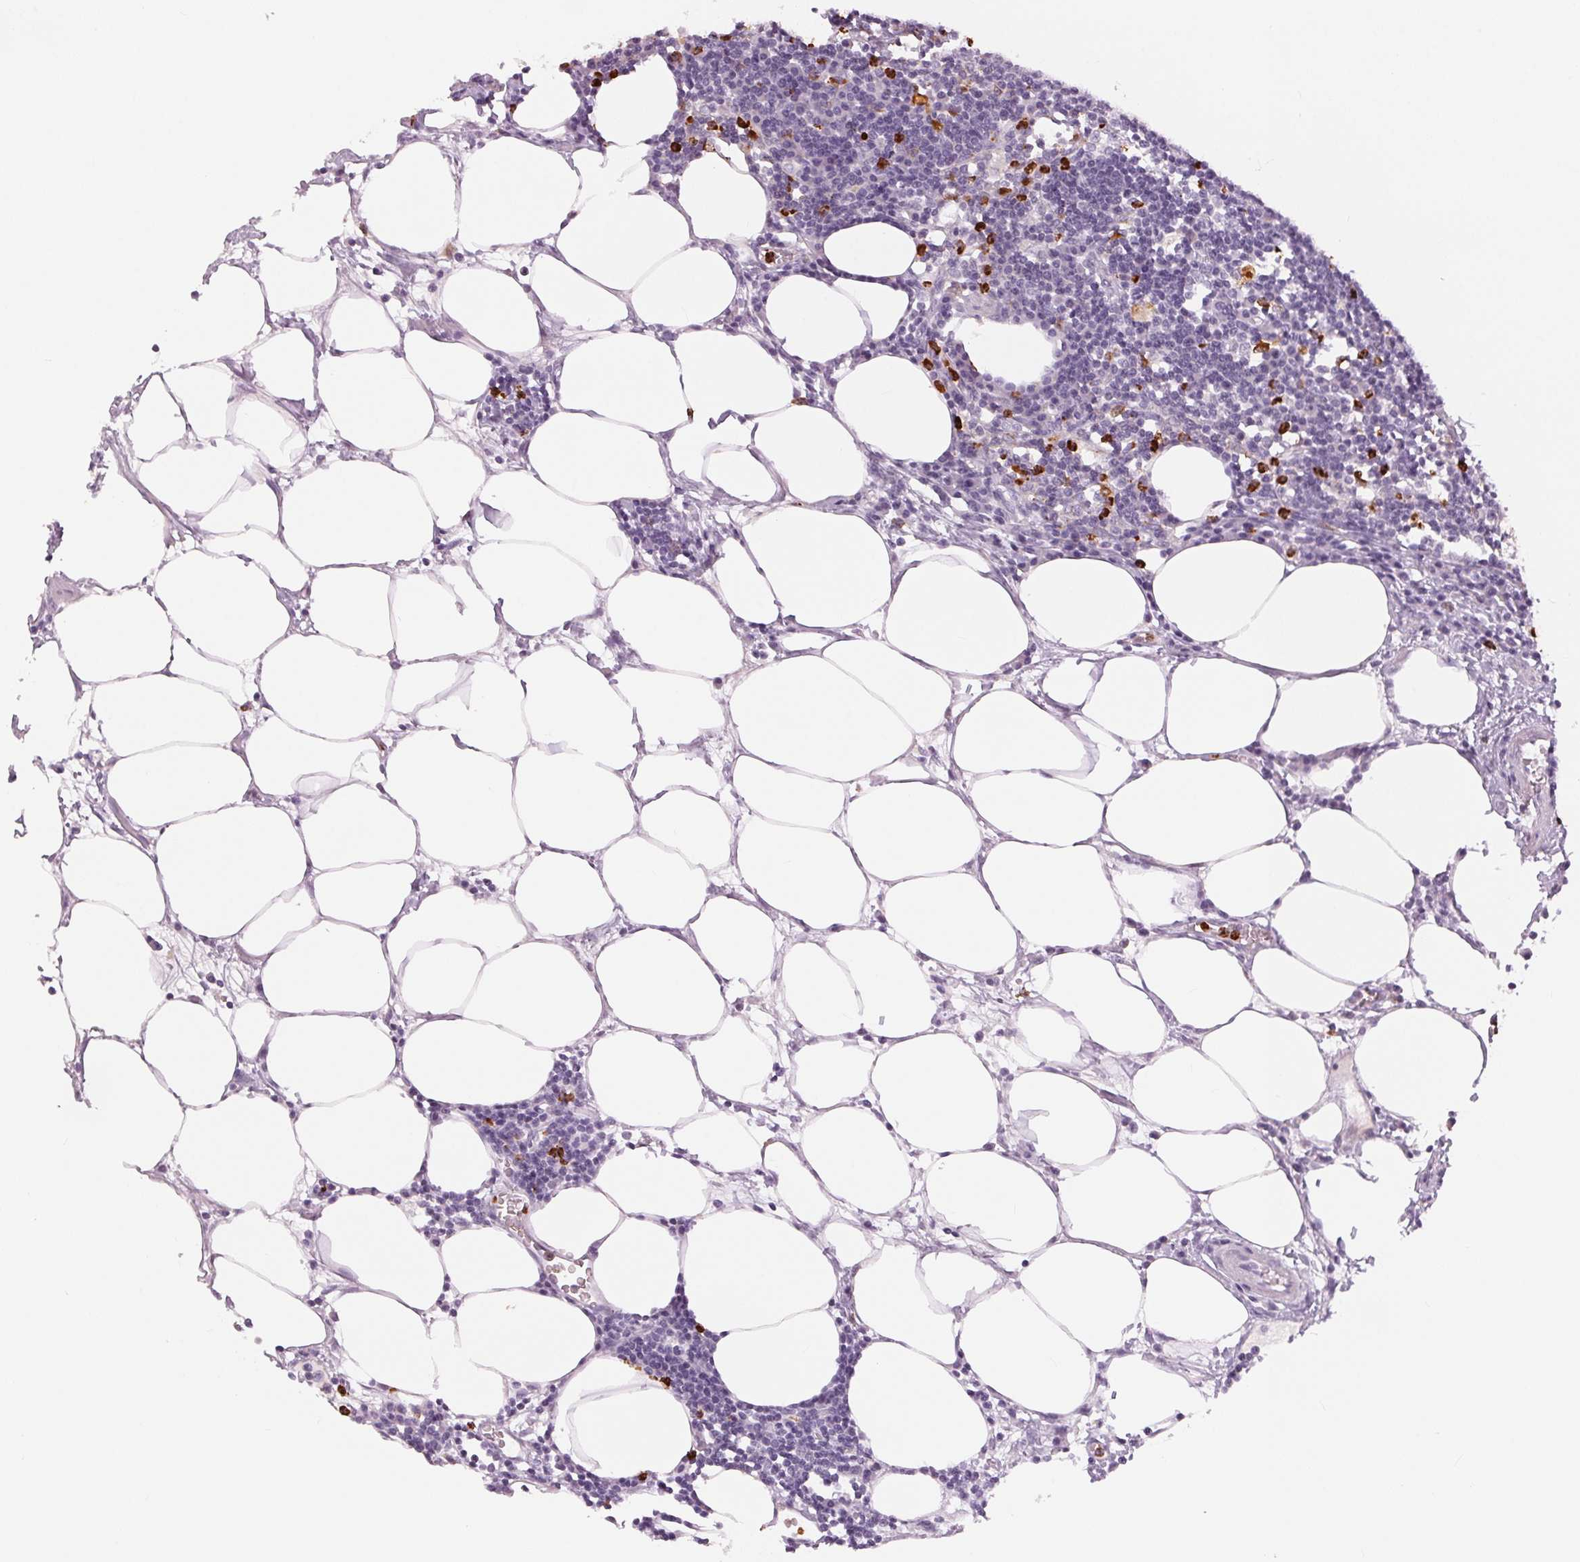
{"staining": {"intensity": "negative", "quantity": "none", "location": "none"}, "tissue": "lymph node", "cell_type": "Germinal center cells", "image_type": "normal", "snomed": [{"axis": "morphology", "description": "Normal tissue, NOS"}, {"axis": "topography", "description": "Lymph node"}], "caption": "Germinal center cells show no significant expression in benign lymph node. (Stains: DAB immunohistochemistry (IHC) with hematoxylin counter stain, Microscopy: brightfield microscopy at high magnification).", "gene": "KLK7", "patient": {"sex": "male", "age": 67}}